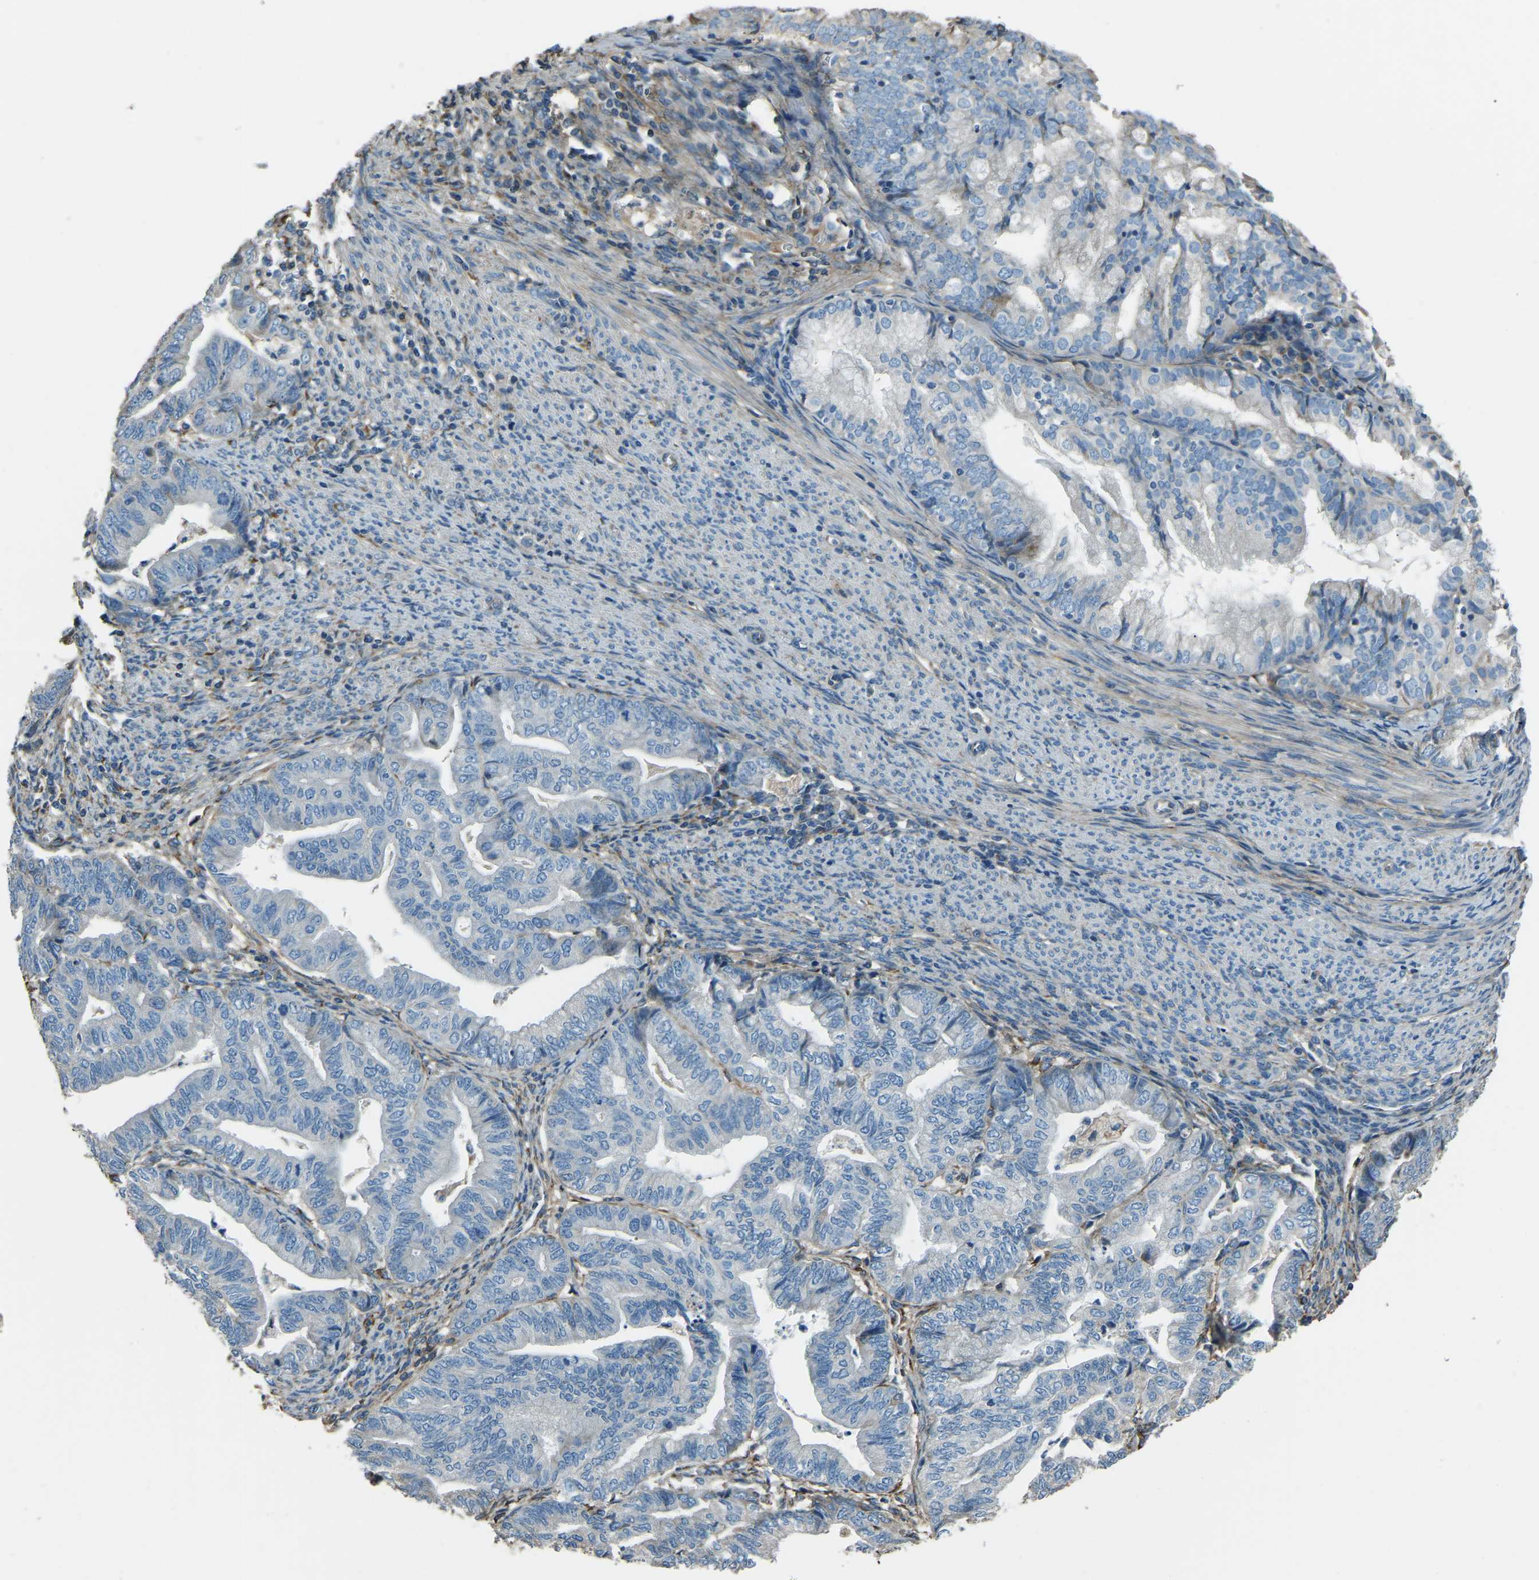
{"staining": {"intensity": "negative", "quantity": "none", "location": "none"}, "tissue": "endometrial cancer", "cell_type": "Tumor cells", "image_type": "cancer", "snomed": [{"axis": "morphology", "description": "Adenocarcinoma, NOS"}, {"axis": "topography", "description": "Endometrium"}], "caption": "Tumor cells show no significant protein positivity in endometrial cancer. (Stains: DAB (3,3'-diaminobenzidine) immunohistochemistry with hematoxylin counter stain, Microscopy: brightfield microscopy at high magnification).", "gene": "COL3A1", "patient": {"sex": "female", "age": 79}}